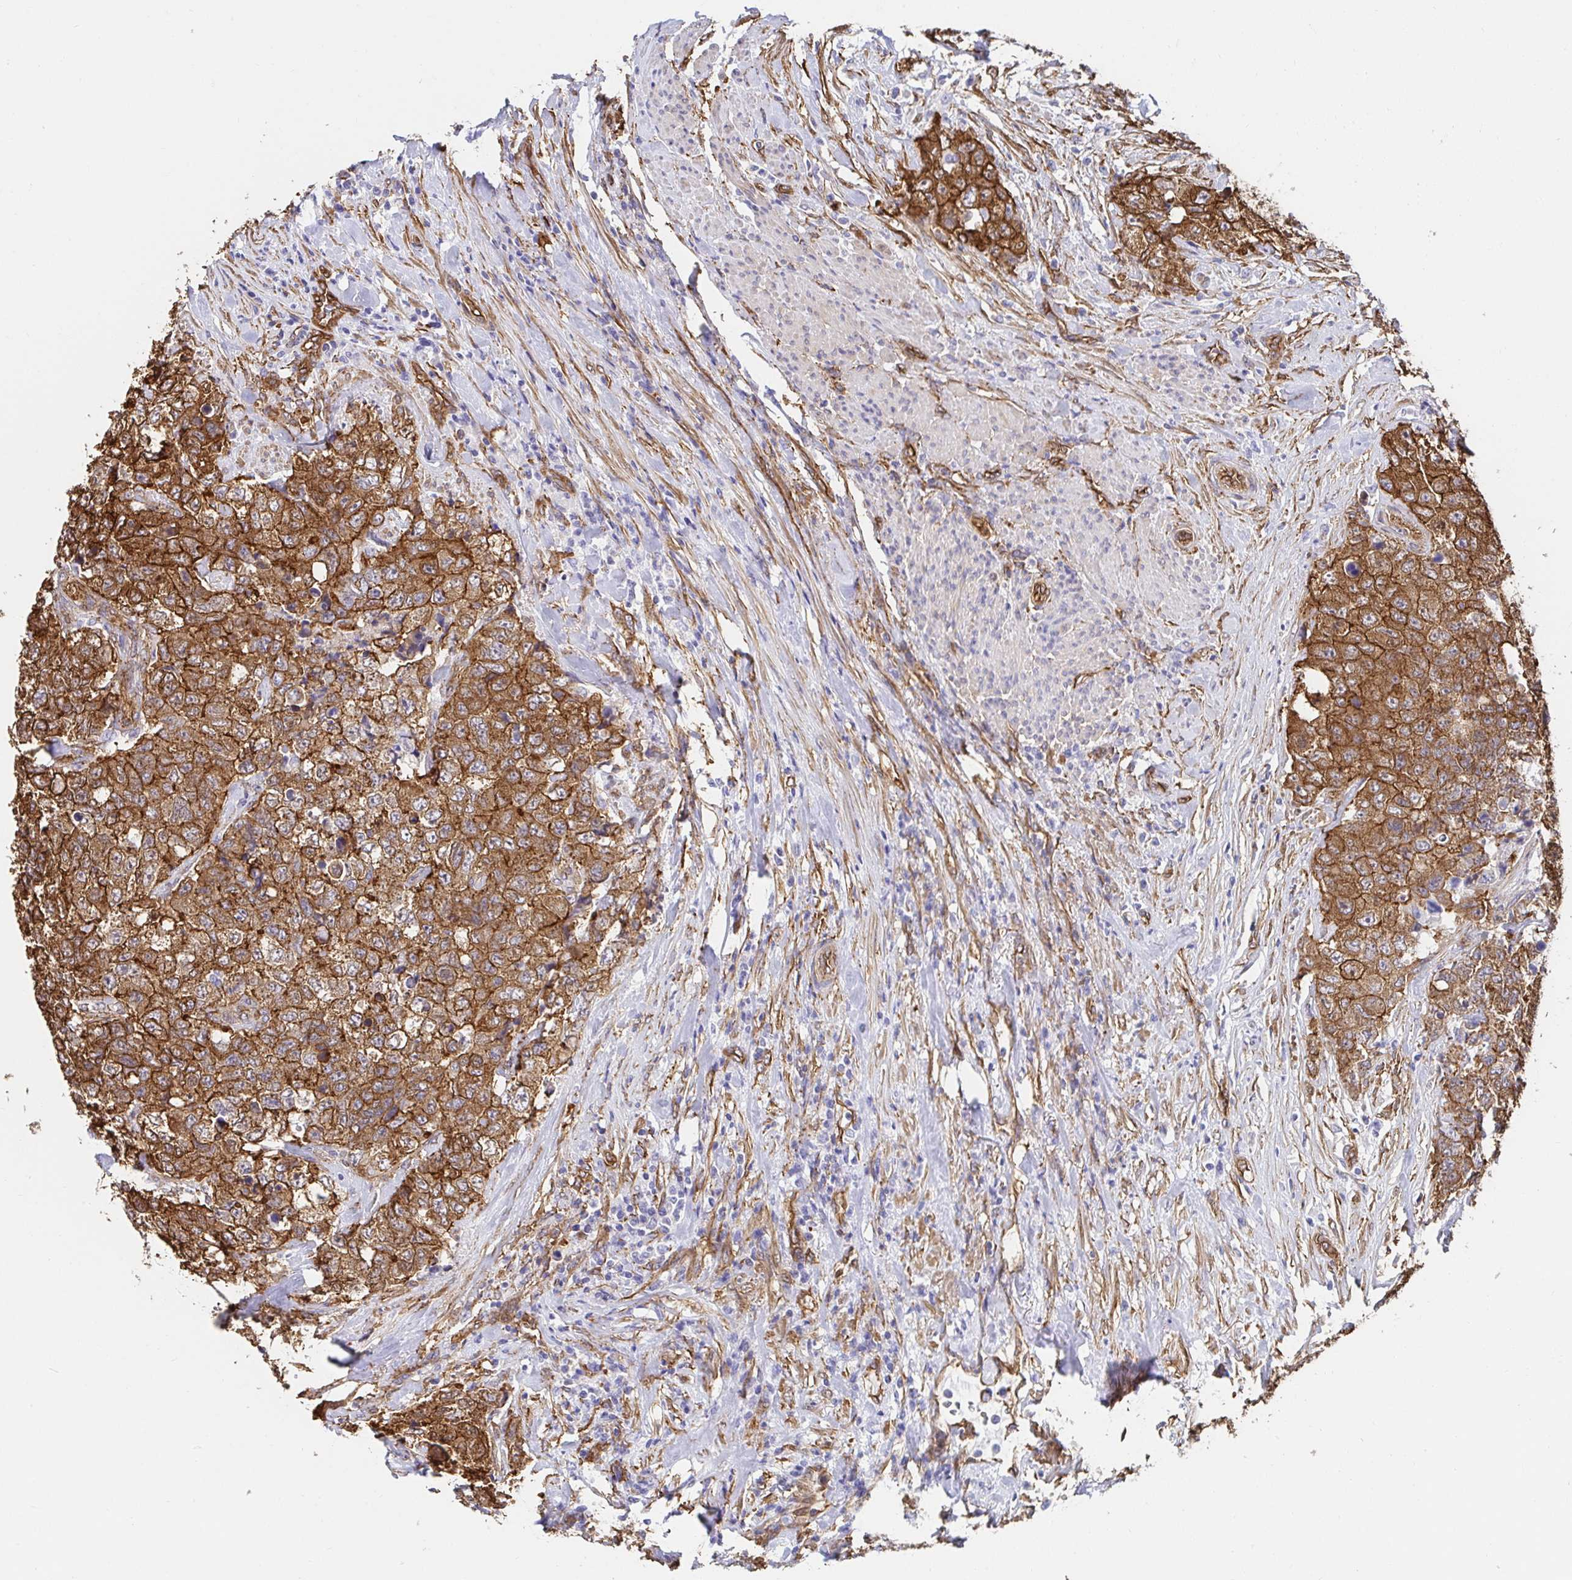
{"staining": {"intensity": "strong", "quantity": ">75%", "location": "cytoplasmic/membranous"}, "tissue": "urothelial cancer", "cell_type": "Tumor cells", "image_type": "cancer", "snomed": [{"axis": "morphology", "description": "Urothelial carcinoma, High grade"}, {"axis": "topography", "description": "Urinary bladder"}], "caption": "About >75% of tumor cells in human high-grade urothelial carcinoma reveal strong cytoplasmic/membranous protein positivity as visualized by brown immunohistochemical staining.", "gene": "CTTN", "patient": {"sex": "female", "age": 78}}